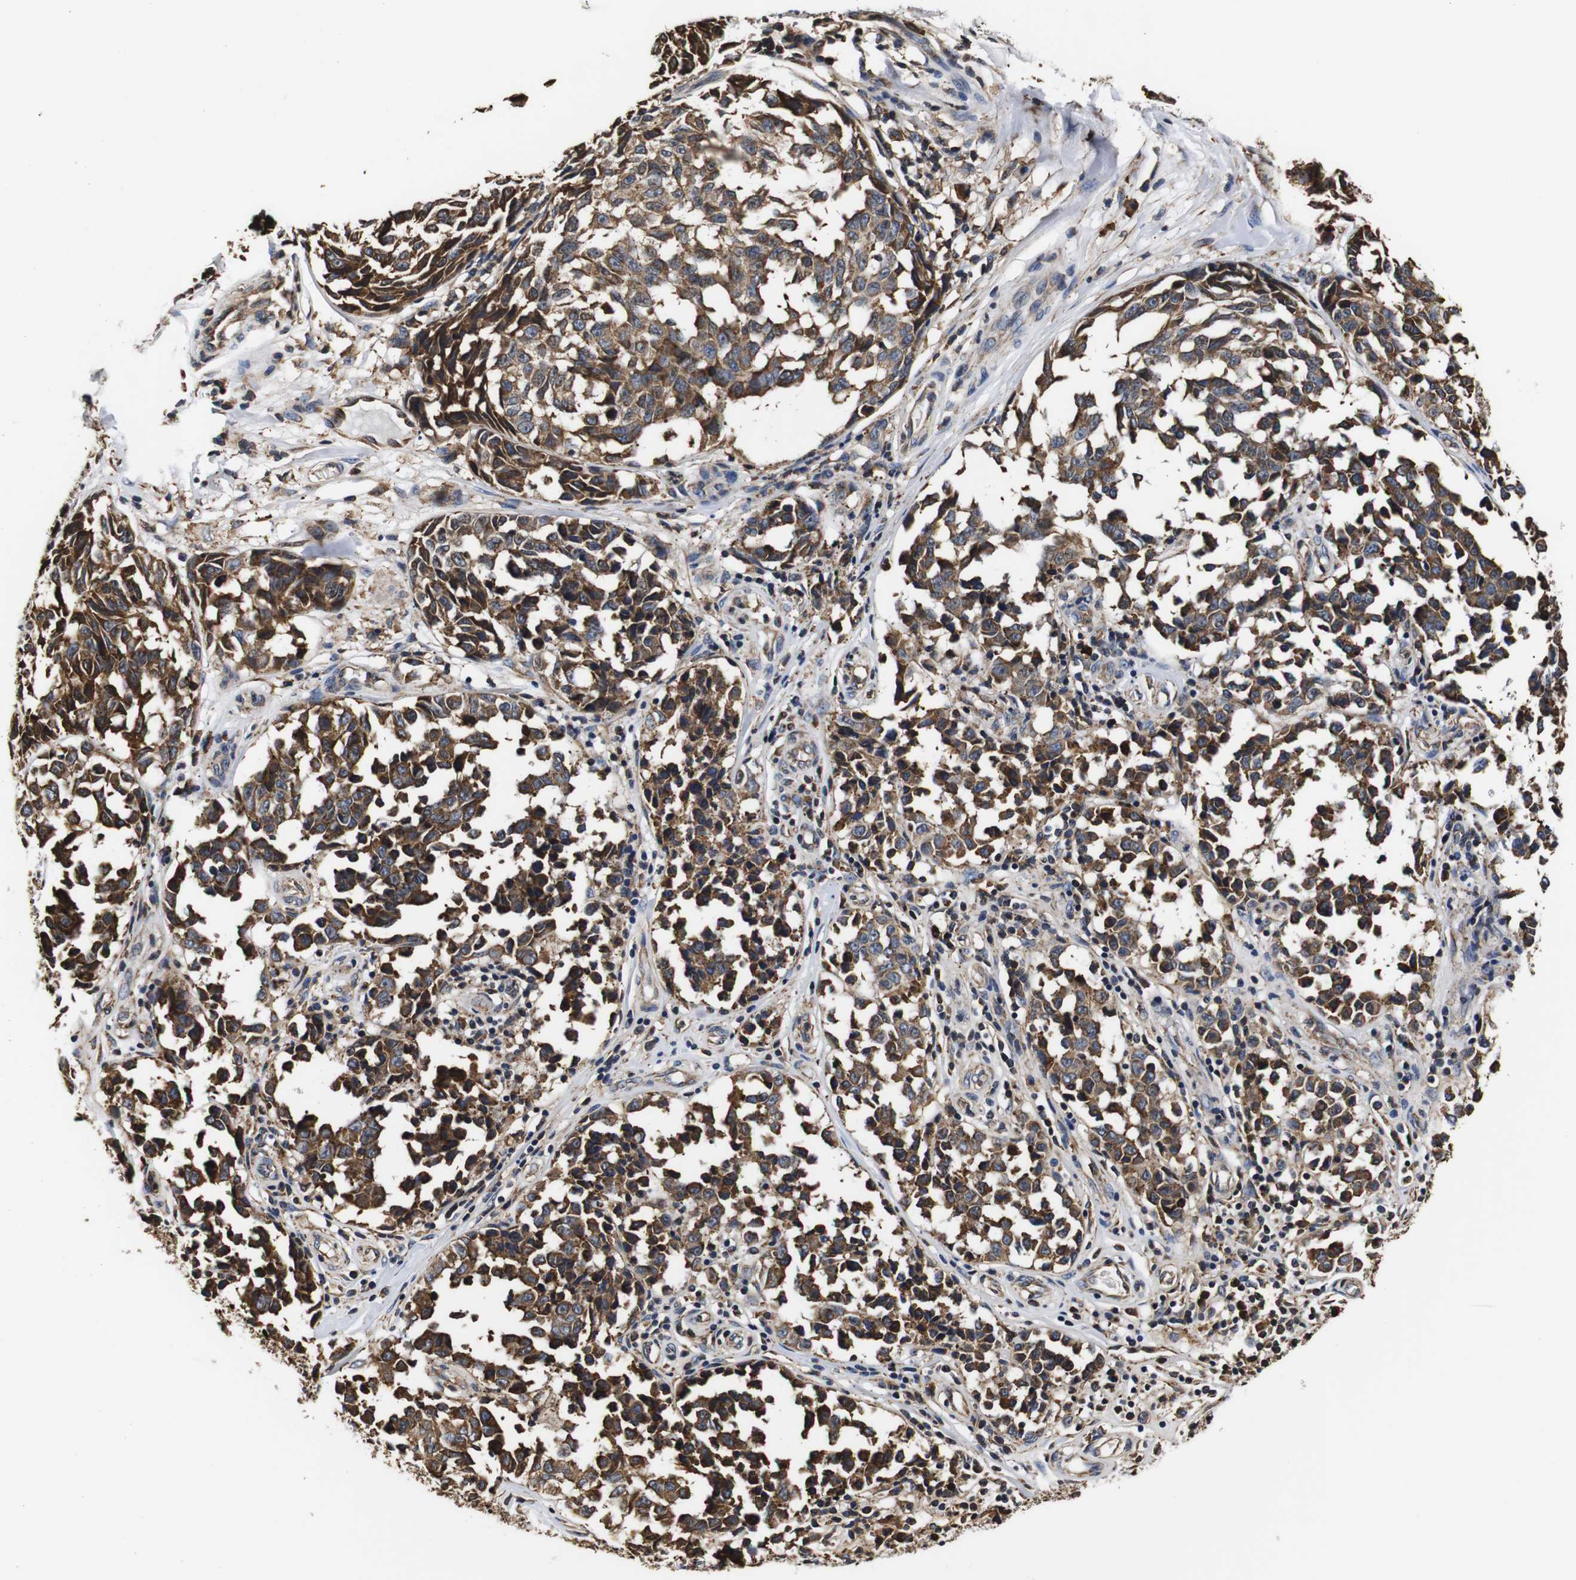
{"staining": {"intensity": "moderate", "quantity": ">75%", "location": "cytoplasmic/membranous"}, "tissue": "melanoma", "cell_type": "Tumor cells", "image_type": "cancer", "snomed": [{"axis": "morphology", "description": "Malignant melanoma, NOS"}, {"axis": "topography", "description": "Skin"}], "caption": "Protein expression analysis of melanoma exhibits moderate cytoplasmic/membranous staining in approximately >75% of tumor cells.", "gene": "HHIP", "patient": {"sex": "female", "age": 64}}